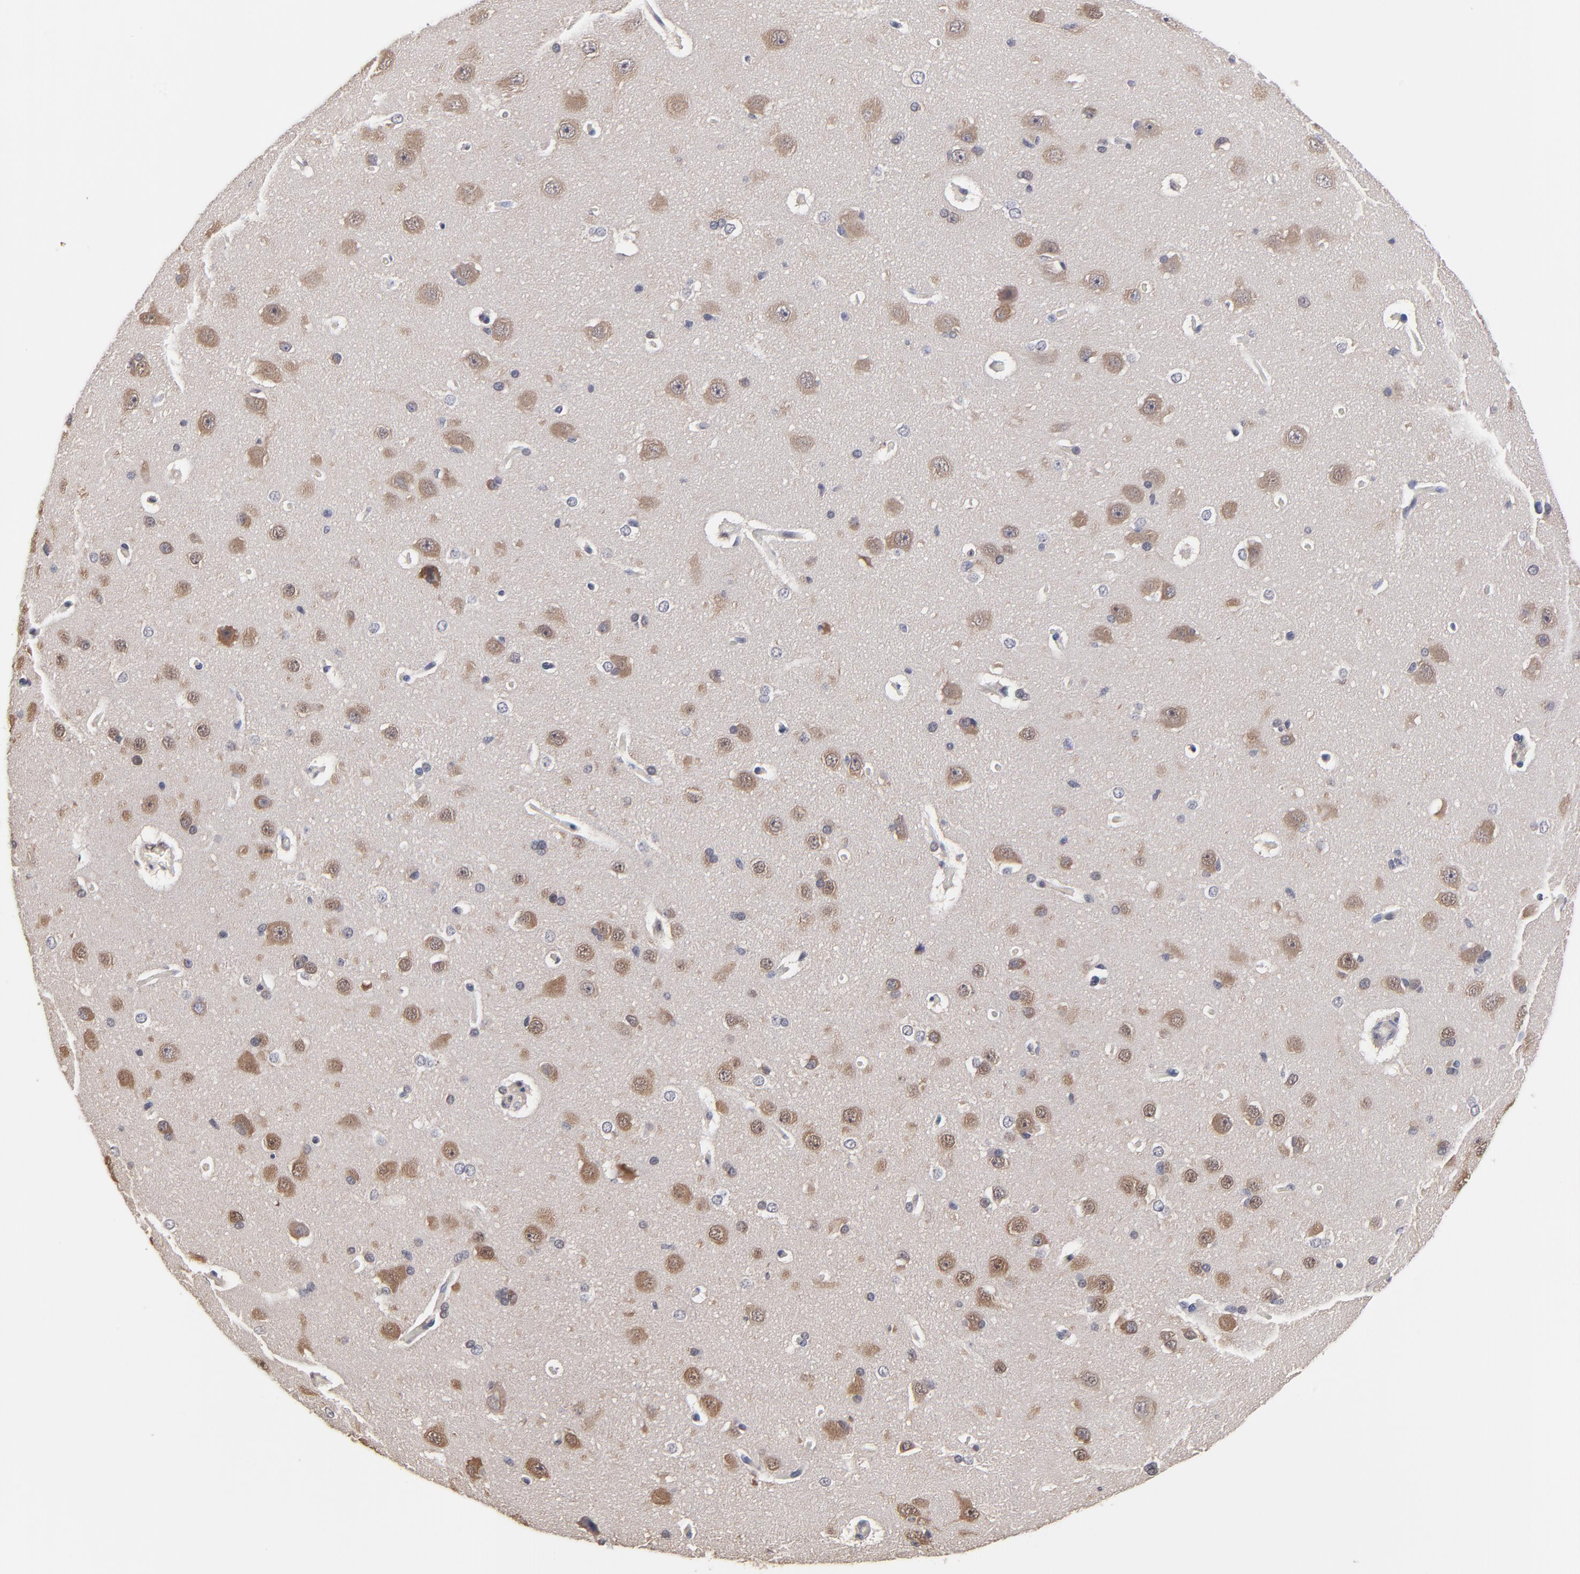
{"staining": {"intensity": "negative", "quantity": "none", "location": "none"}, "tissue": "cerebral cortex", "cell_type": "Endothelial cells", "image_type": "normal", "snomed": [{"axis": "morphology", "description": "Normal tissue, NOS"}, {"axis": "topography", "description": "Cerebral cortex"}], "caption": "Immunohistochemistry image of normal cerebral cortex: human cerebral cortex stained with DAB demonstrates no significant protein positivity in endothelial cells.", "gene": "CCT2", "patient": {"sex": "female", "age": 45}}